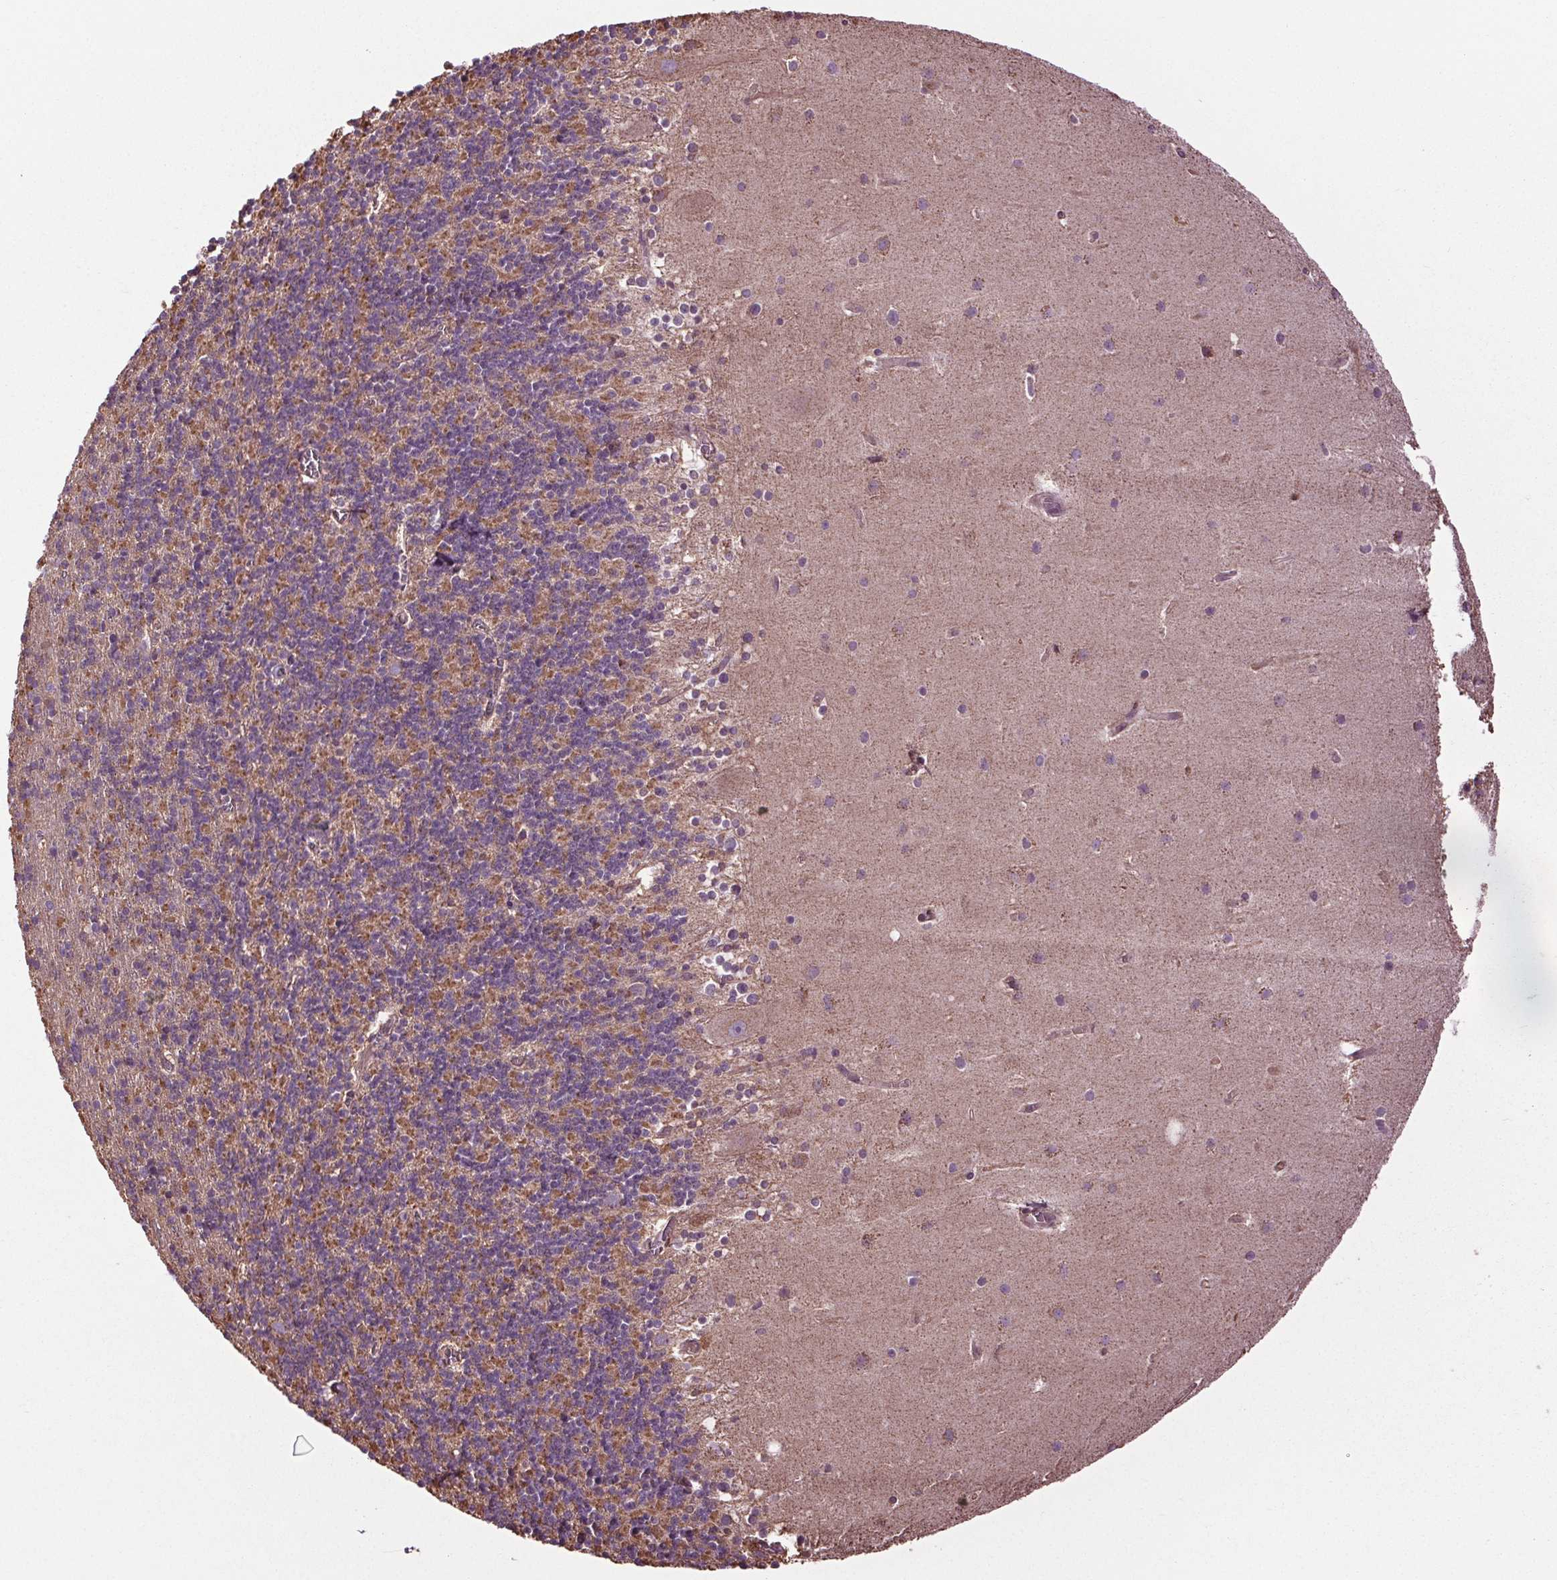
{"staining": {"intensity": "moderate", "quantity": "25%-75%", "location": "cytoplasmic/membranous"}, "tissue": "cerebellum", "cell_type": "Cells in granular layer", "image_type": "normal", "snomed": [{"axis": "morphology", "description": "Normal tissue, NOS"}, {"axis": "topography", "description": "Cerebellum"}], "caption": "High-magnification brightfield microscopy of benign cerebellum stained with DAB (brown) and counterstained with hematoxylin (blue). cells in granular layer exhibit moderate cytoplasmic/membranous staining is present in about25%-75% of cells.", "gene": "RNPEP", "patient": {"sex": "male", "age": 70}}